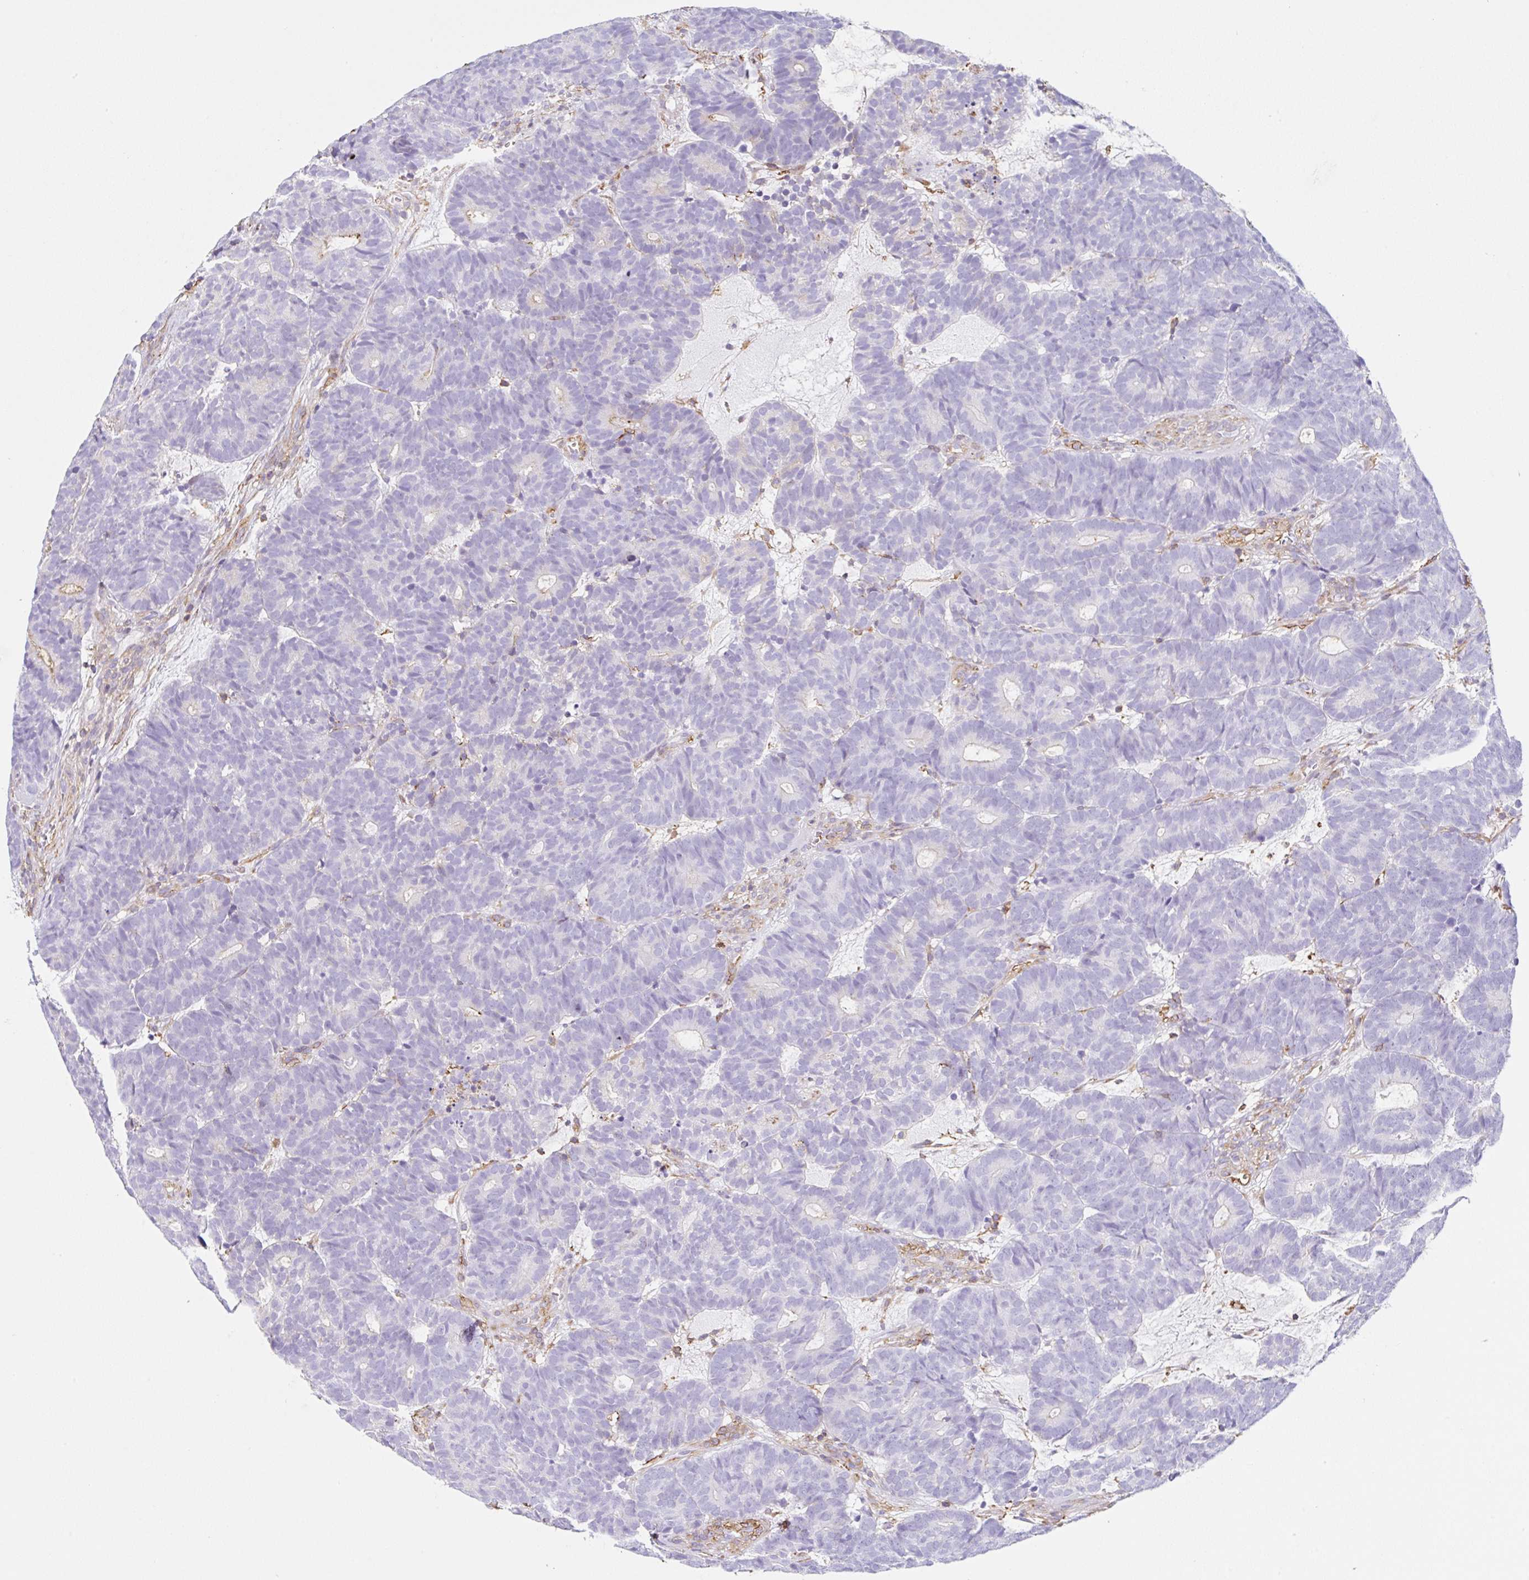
{"staining": {"intensity": "negative", "quantity": "none", "location": "none"}, "tissue": "head and neck cancer", "cell_type": "Tumor cells", "image_type": "cancer", "snomed": [{"axis": "morphology", "description": "Adenocarcinoma, NOS"}, {"axis": "topography", "description": "Head-Neck"}], "caption": "Immunohistochemistry image of human head and neck cancer (adenocarcinoma) stained for a protein (brown), which shows no staining in tumor cells.", "gene": "MTTP", "patient": {"sex": "female", "age": 81}}